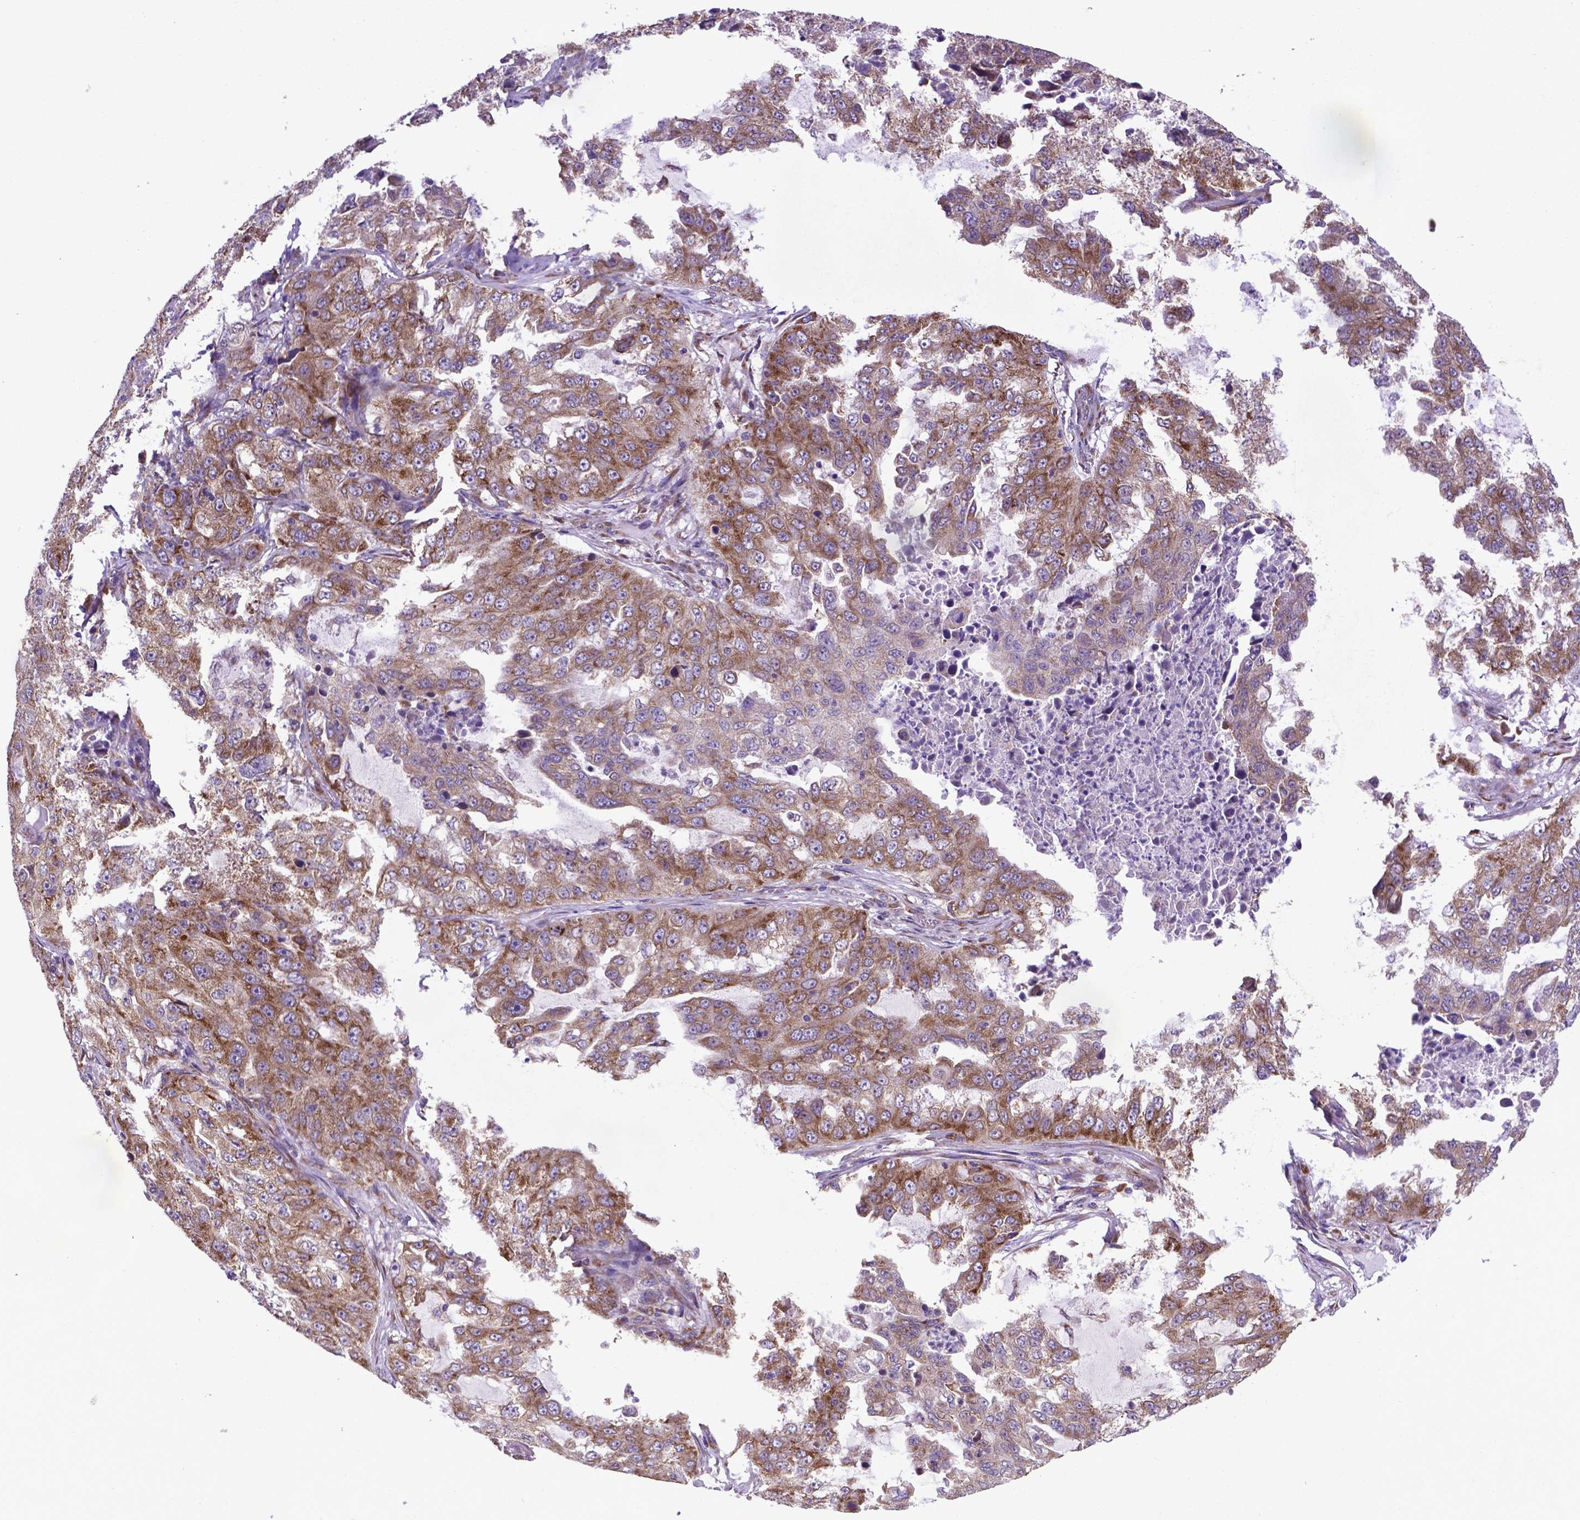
{"staining": {"intensity": "moderate", "quantity": ">75%", "location": "cytoplasmic/membranous"}, "tissue": "lung cancer", "cell_type": "Tumor cells", "image_type": "cancer", "snomed": [{"axis": "morphology", "description": "Adenocarcinoma, NOS"}, {"axis": "topography", "description": "Lung"}], "caption": "This is an image of immunohistochemistry (IHC) staining of adenocarcinoma (lung), which shows moderate expression in the cytoplasmic/membranous of tumor cells.", "gene": "WDR83OS", "patient": {"sex": "female", "age": 61}}